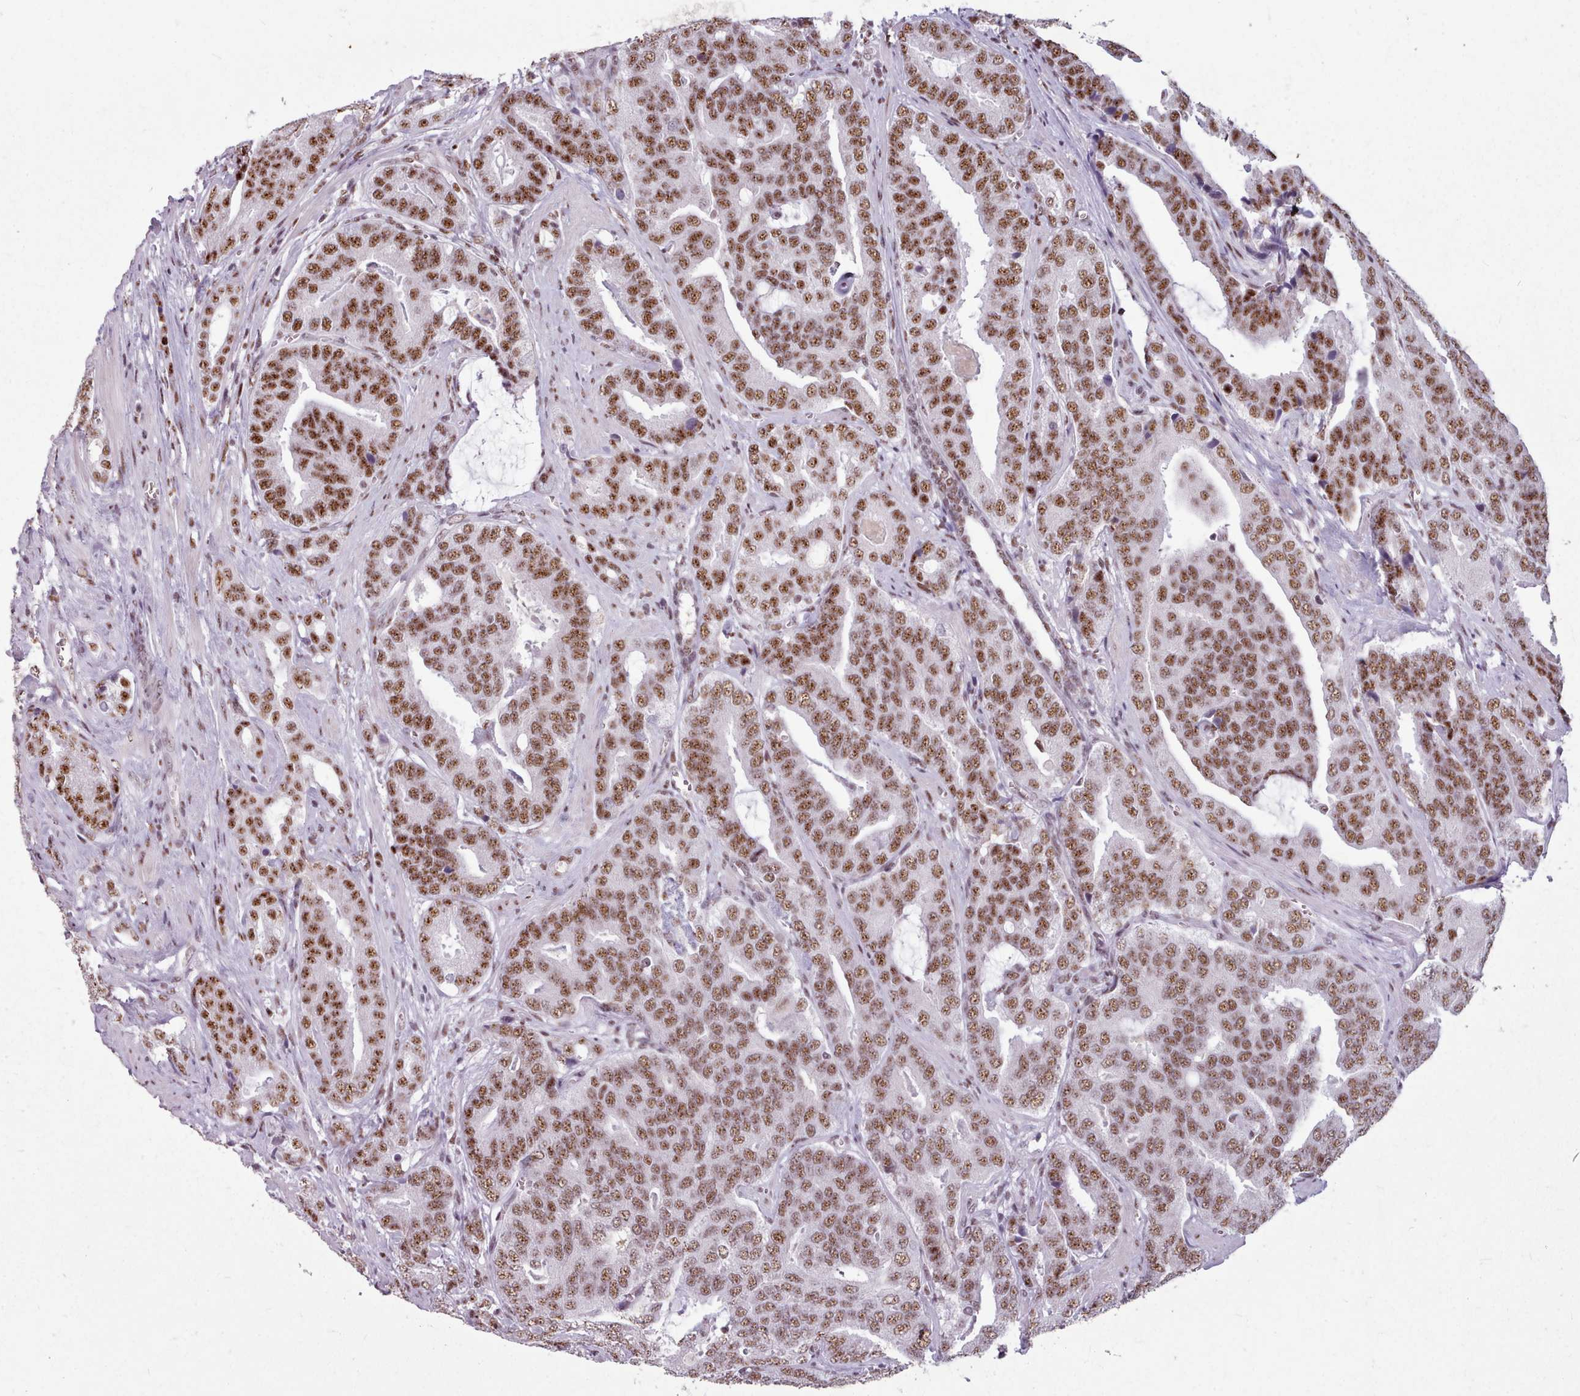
{"staining": {"intensity": "moderate", "quantity": ">75%", "location": "nuclear"}, "tissue": "prostate cancer", "cell_type": "Tumor cells", "image_type": "cancer", "snomed": [{"axis": "morphology", "description": "Adenocarcinoma, High grade"}, {"axis": "topography", "description": "Prostate"}], "caption": "The immunohistochemical stain labels moderate nuclear staining in tumor cells of prostate cancer (adenocarcinoma (high-grade)) tissue.", "gene": "SRRM1", "patient": {"sex": "male", "age": 55}}